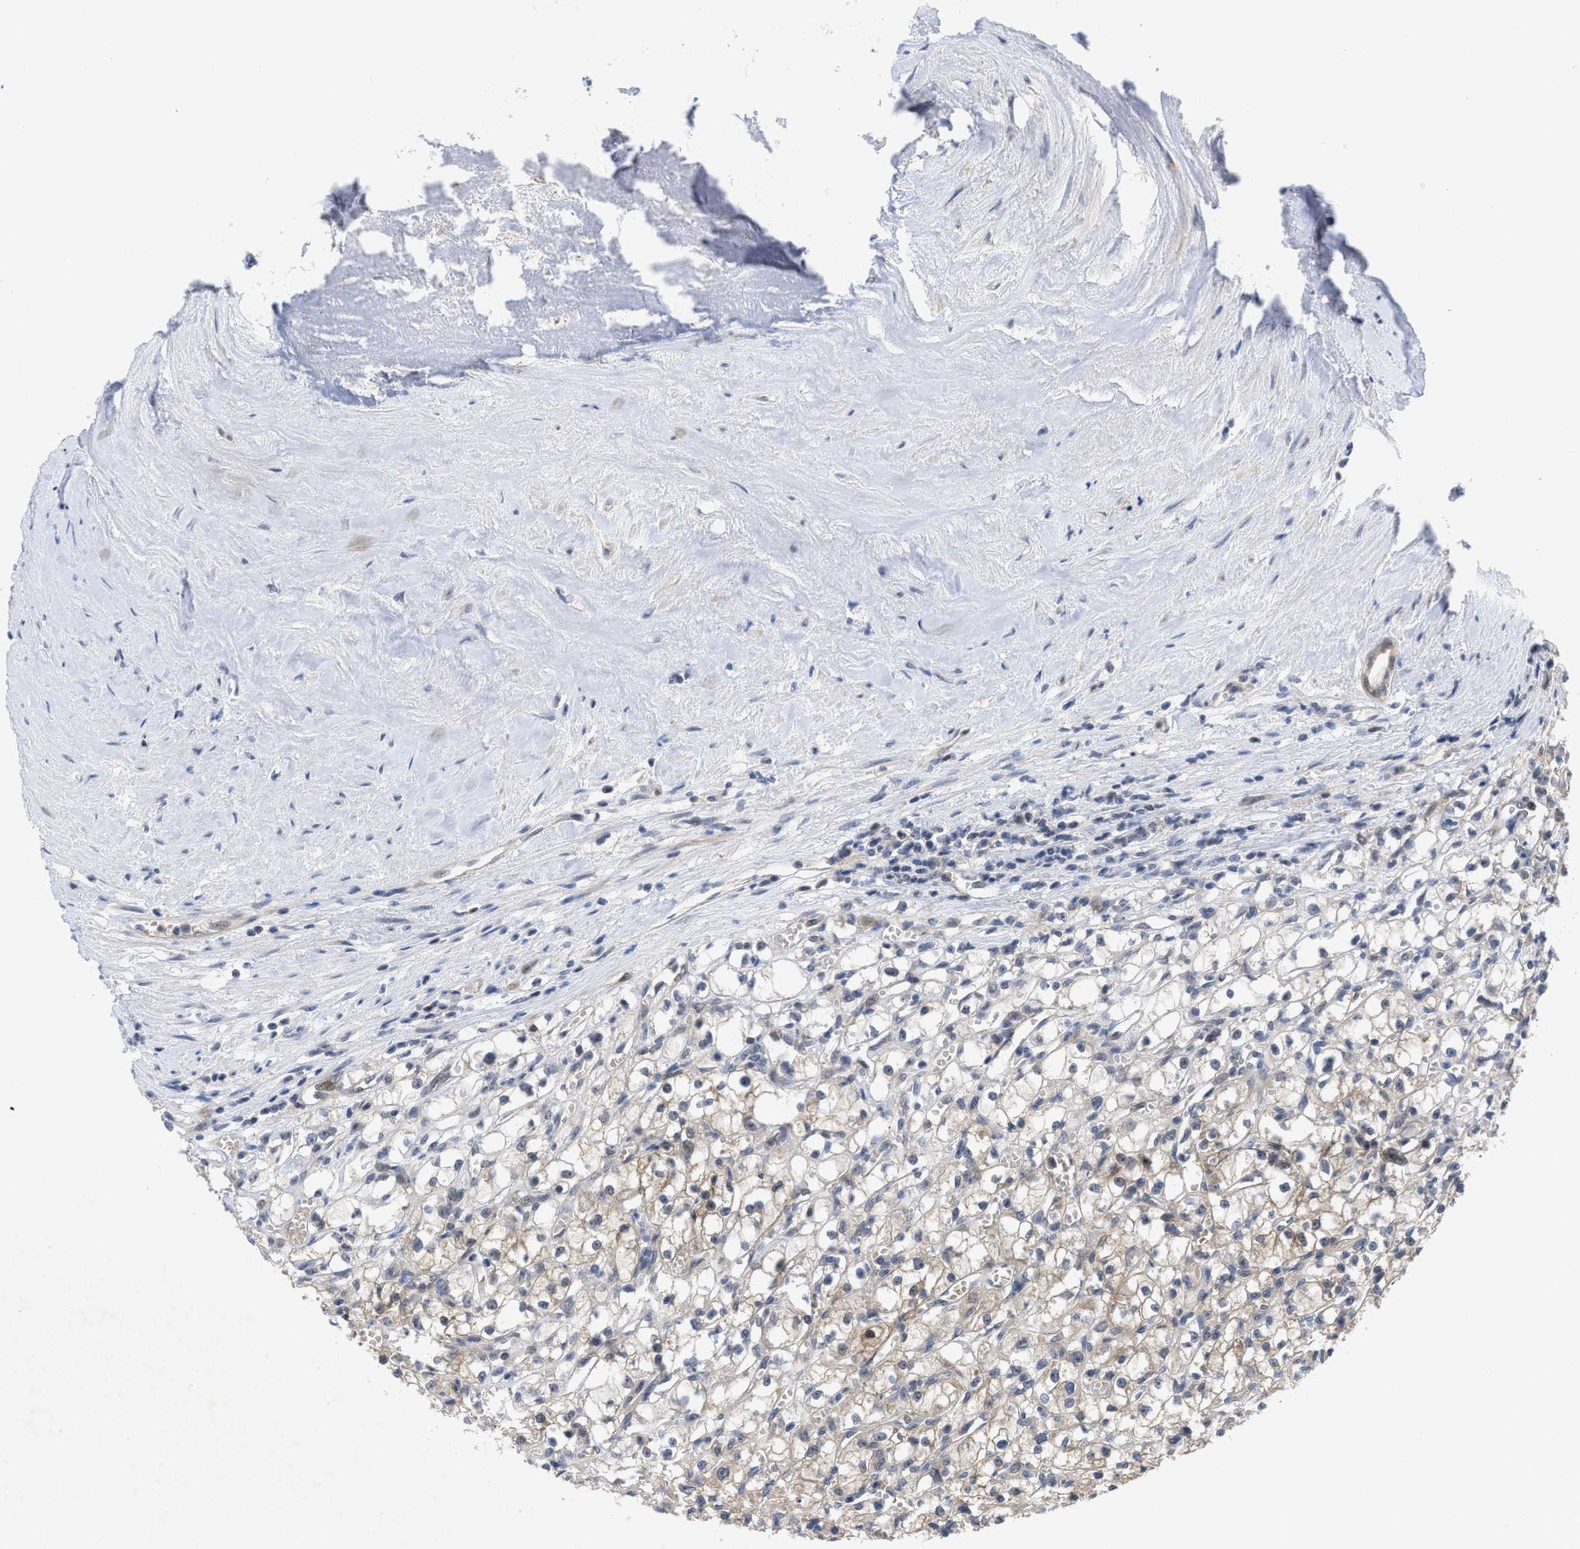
{"staining": {"intensity": "negative", "quantity": "none", "location": "none"}, "tissue": "renal cancer", "cell_type": "Tumor cells", "image_type": "cancer", "snomed": [{"axis": "morphology", "description": "Adenocarcinoma, NOS"}, {"axis": "topography", "description": "Kidney"}], "caption": "Immunohistochemical staining of human renal cancer (adenocarcinoma) exhibits no significant expression in tumor cells.", "gene": "LDAF1", "patient": {"sex": "male", "age": 56}}